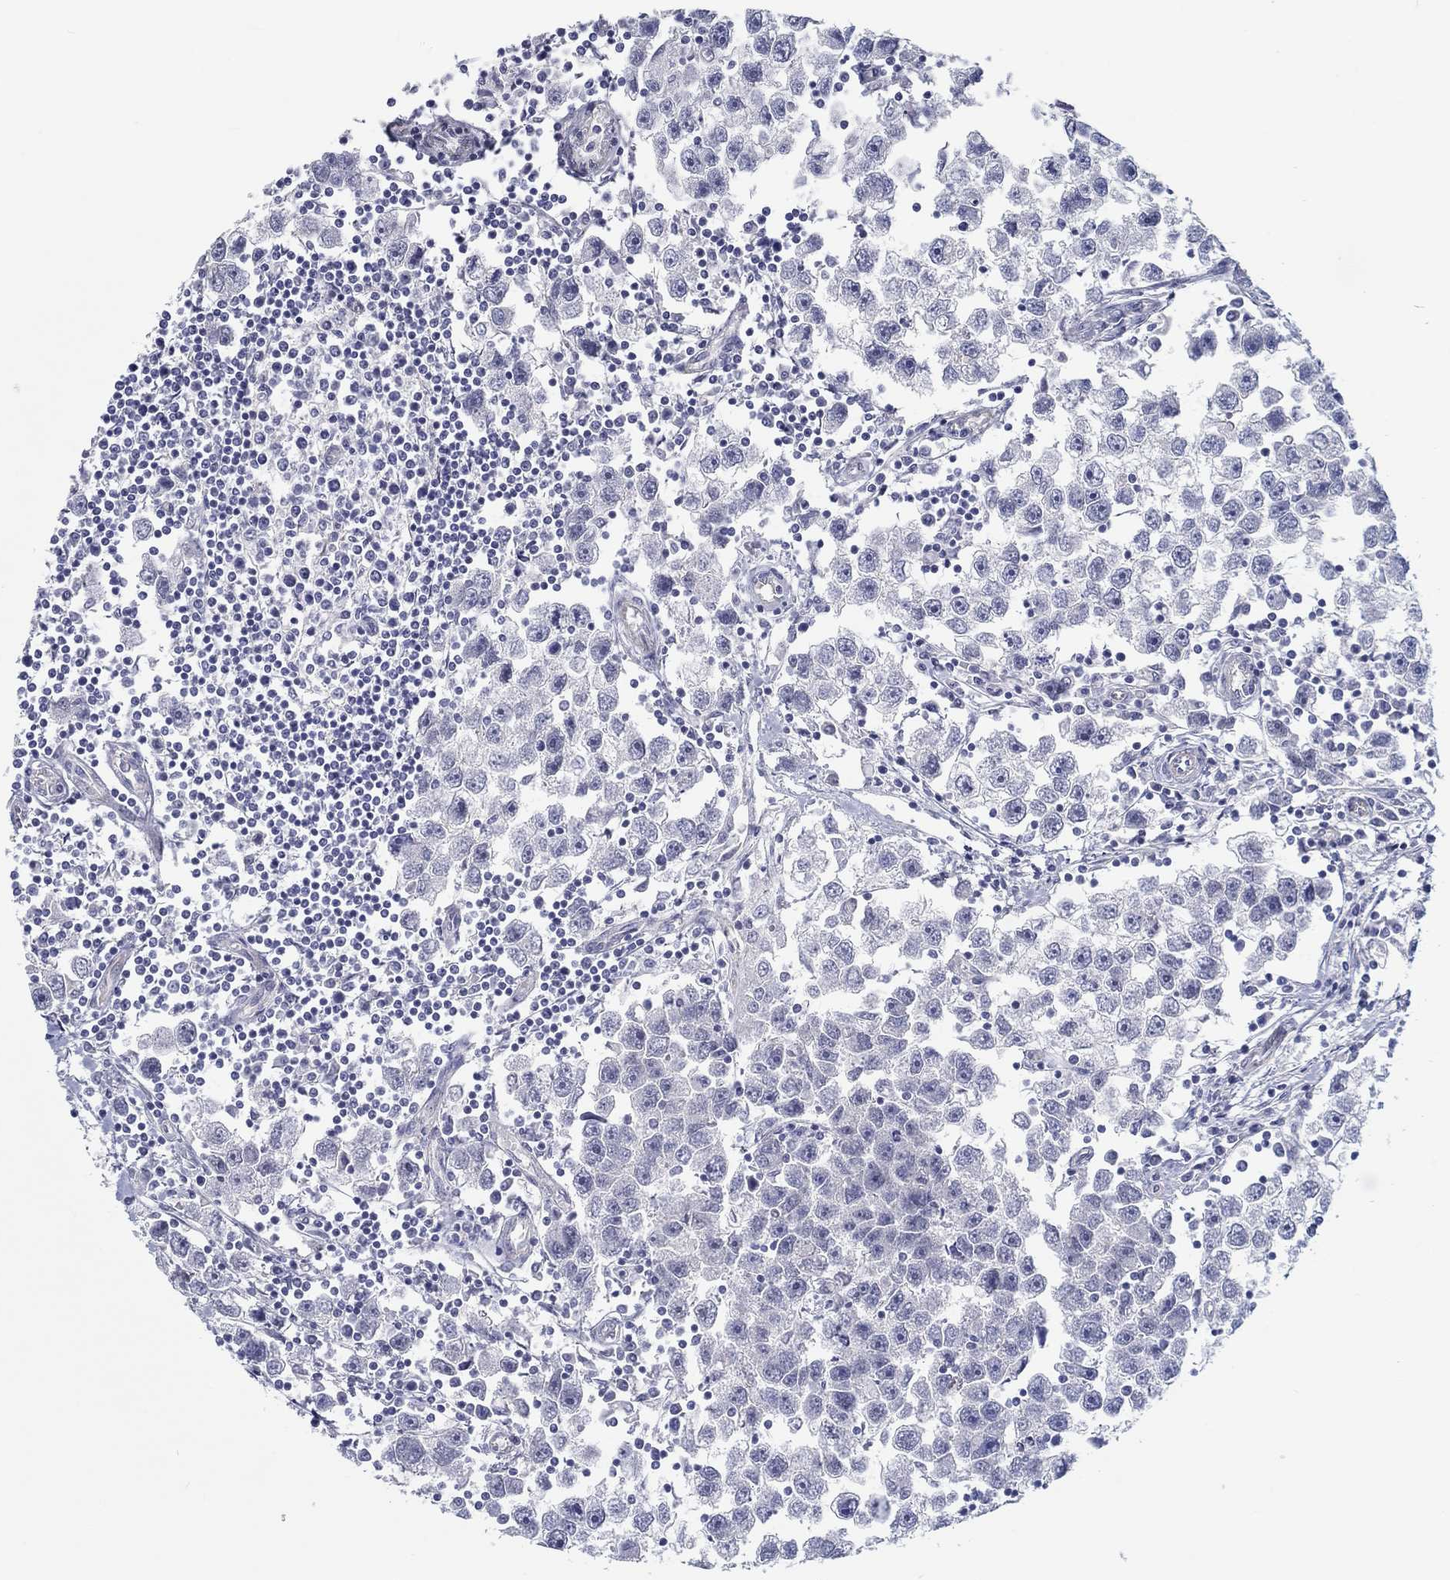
{"staining": {"intensity": "negative", "quantity": "none", "location": "none"}, "tissue": "testis cancer", "cell_type": "Tumor cells", "image_type": "cancer", "snomed": [{"axis": "morphology", "description": "Seminoma, NOS"}, {"axis": "topography", "description": "Testis"}], "caption": "Immunohistochemical staining of human testis cancer shows no significant positivity in tumor cells. (DAB immunohistochemistry, high magnification).", "gene": "CRYGD", "patient": {"sex": "male", "age": 30}}